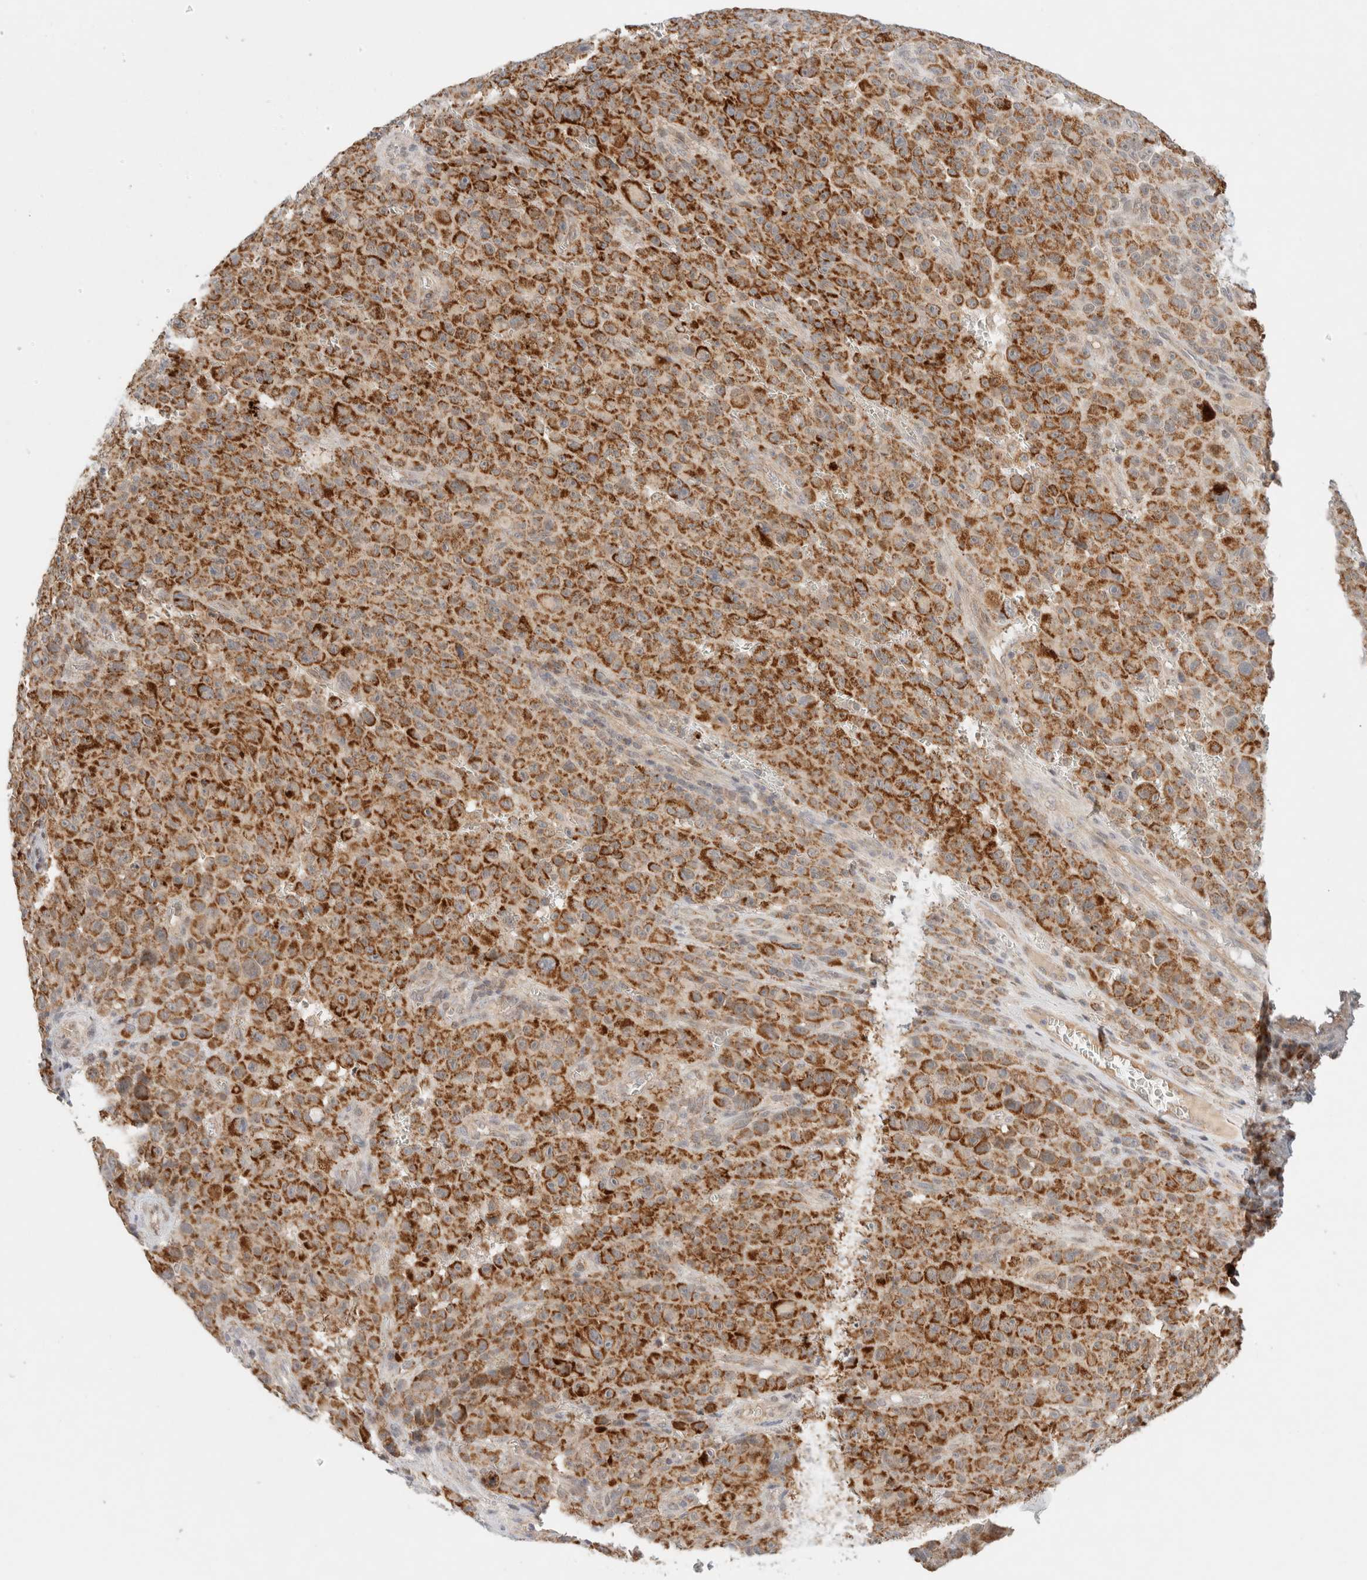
{"staining": {"intensity": "moderate", "quantity": ">75%", "location": "cytoplasmic/membranous"}, "tissue": "melanoma", "cell_type": "Tumor cells", "image_type": "cancer", "snomed": [{"axis": "morphology", "description": "Malignant melanoma, NOS"}, {"axis": "topography", "description": "Skin"}], "caption": "Human melanoma stained with a protein marker reveals moderate staining in tumor cells.", "gene": "MRM3", "patient": {"sex": "female", "age": 82}}